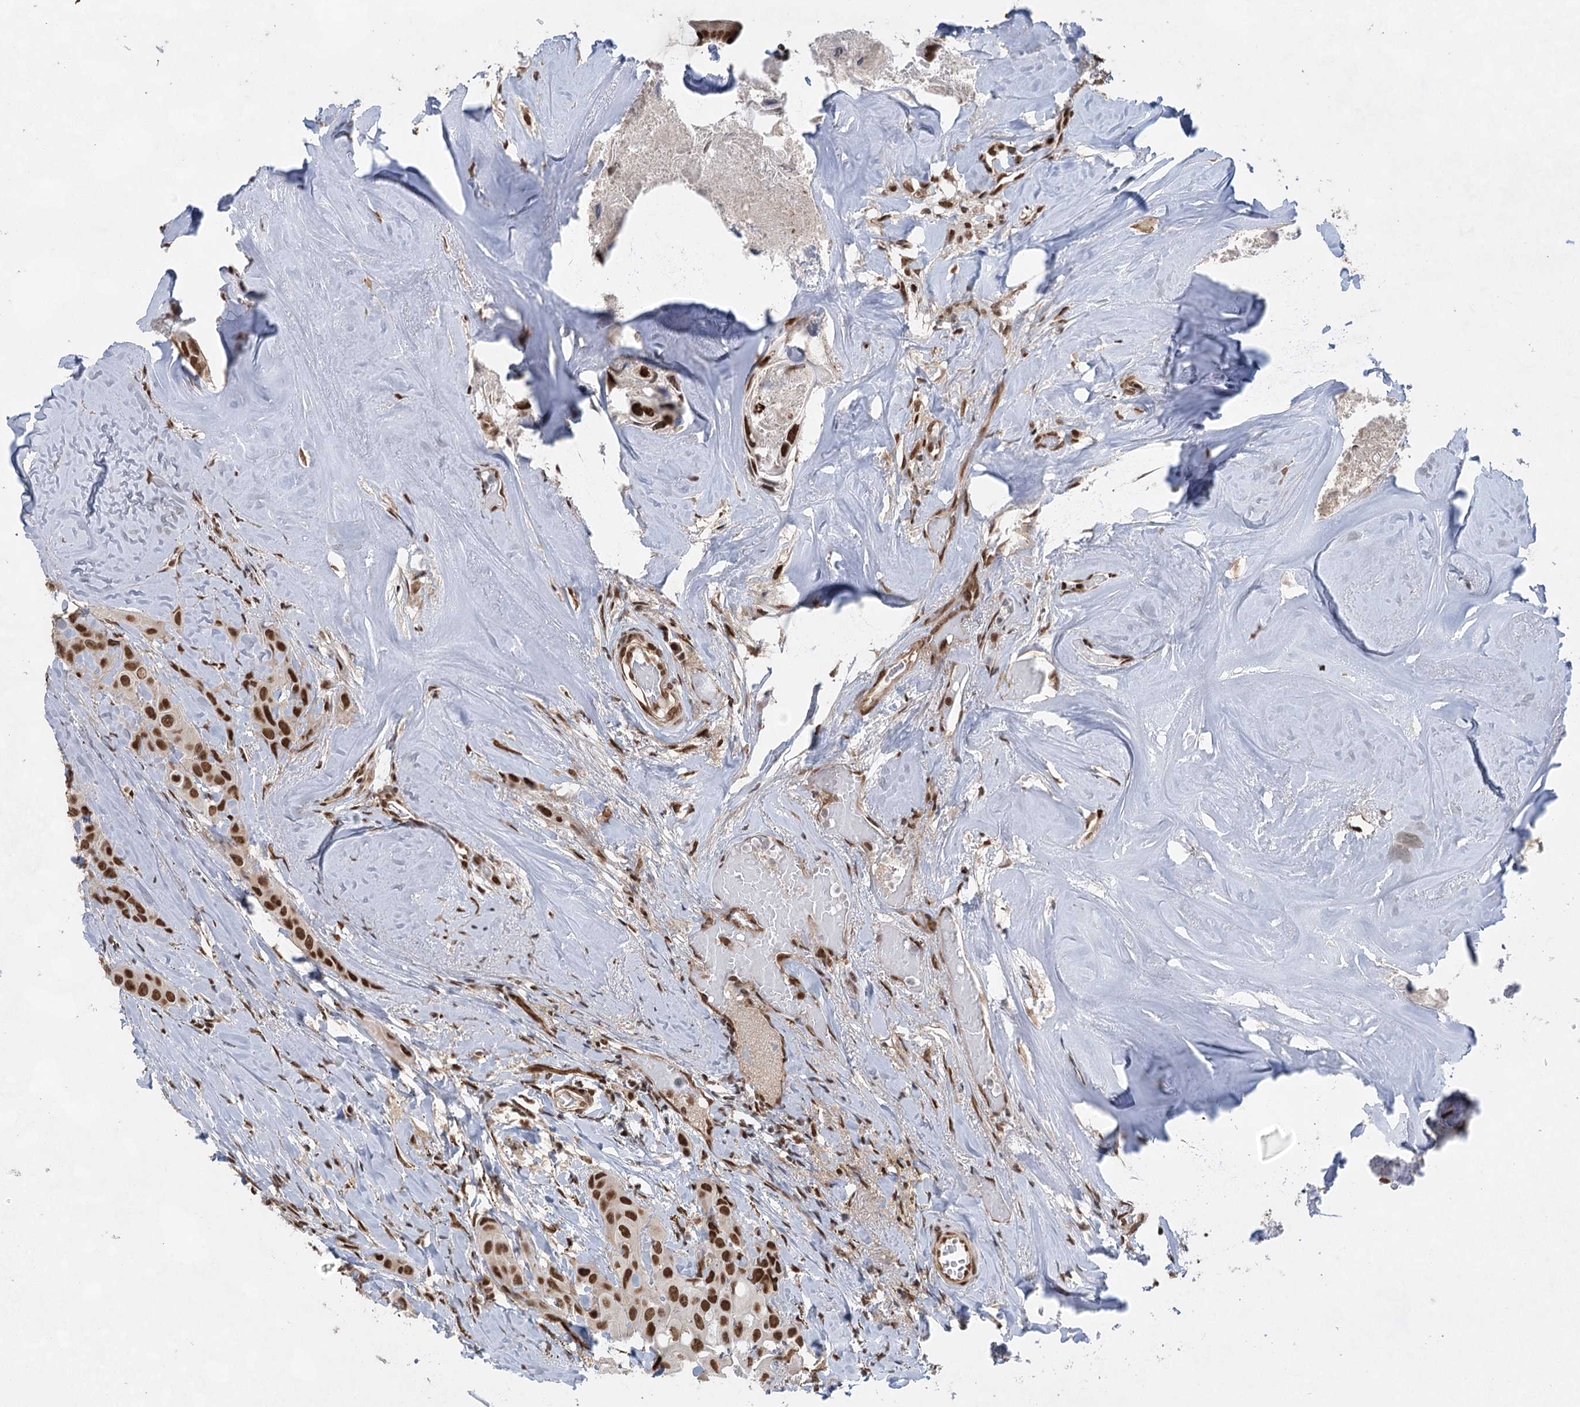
{"staining": {"intensity": "strong", "quantity": ">75%", "location": "nuclear"}, "tissue": "head and neck cancer", "cell_type": "Tumor cells", "image_type": "cancer", "snomed": [{"axis": "morphology", "description": "Adenocarcinoma, NOS"}, {"axis": "morphology", "description": "Adenocarcinoma, metastatic, NOS"}, {"axis": "topography", "description": "Head-Neck"}], "caption": "Head and neck cancer (metastatic adenocarcinoma) stained with a protein marker displays strong staining in tumor cells.", "gene": "ZCCHC8", "patient": {"sex": "male", "age": 75}}